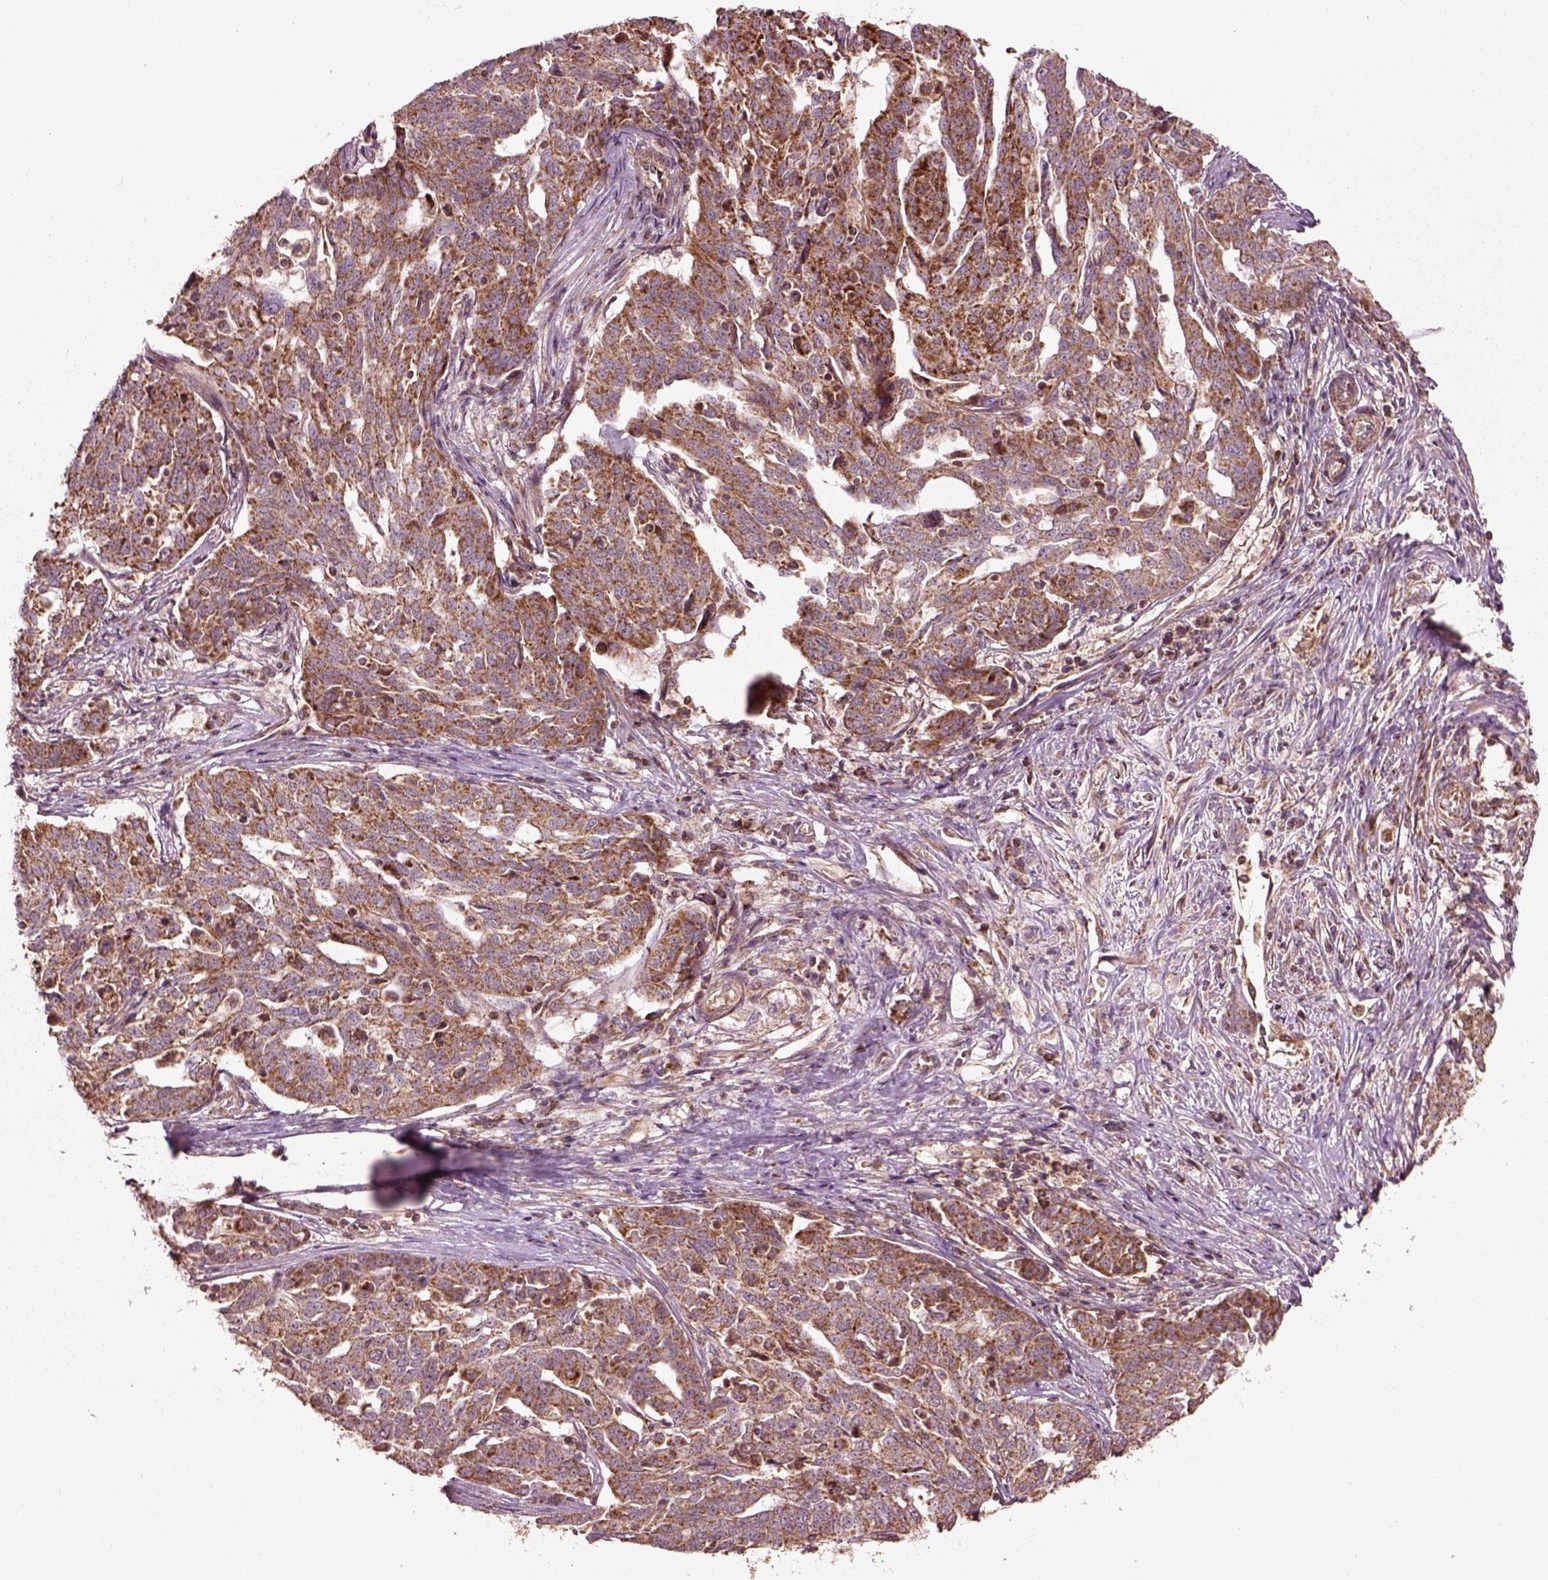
{"staining": {"intensity": "moderate", "quantity": ">75%", "location": "cytoplasmic/membranous"}, "tissue": "ovarian cancer", "cell_type": "Tumor cells", "image_type": "cancer", "snomed": [{"axis": "morphology", "description": "Cystadenocarcinoma, serous, NOS"}, {"axis": "topography", "description": "Ovary"}], "caption": "Protein expression analysis of human ovarian cancer reveals moderate cytoplasmic/membranous staining in approximately >75% of tumor cells. Using DAB (3,3'-diaminobenzidine) (brown) and hematoxylin (blue) stains, captured at high magnification using brightfield microscopy.", "gene": "SLC25A5", "patient": {"sex": "female", "age": 67}}